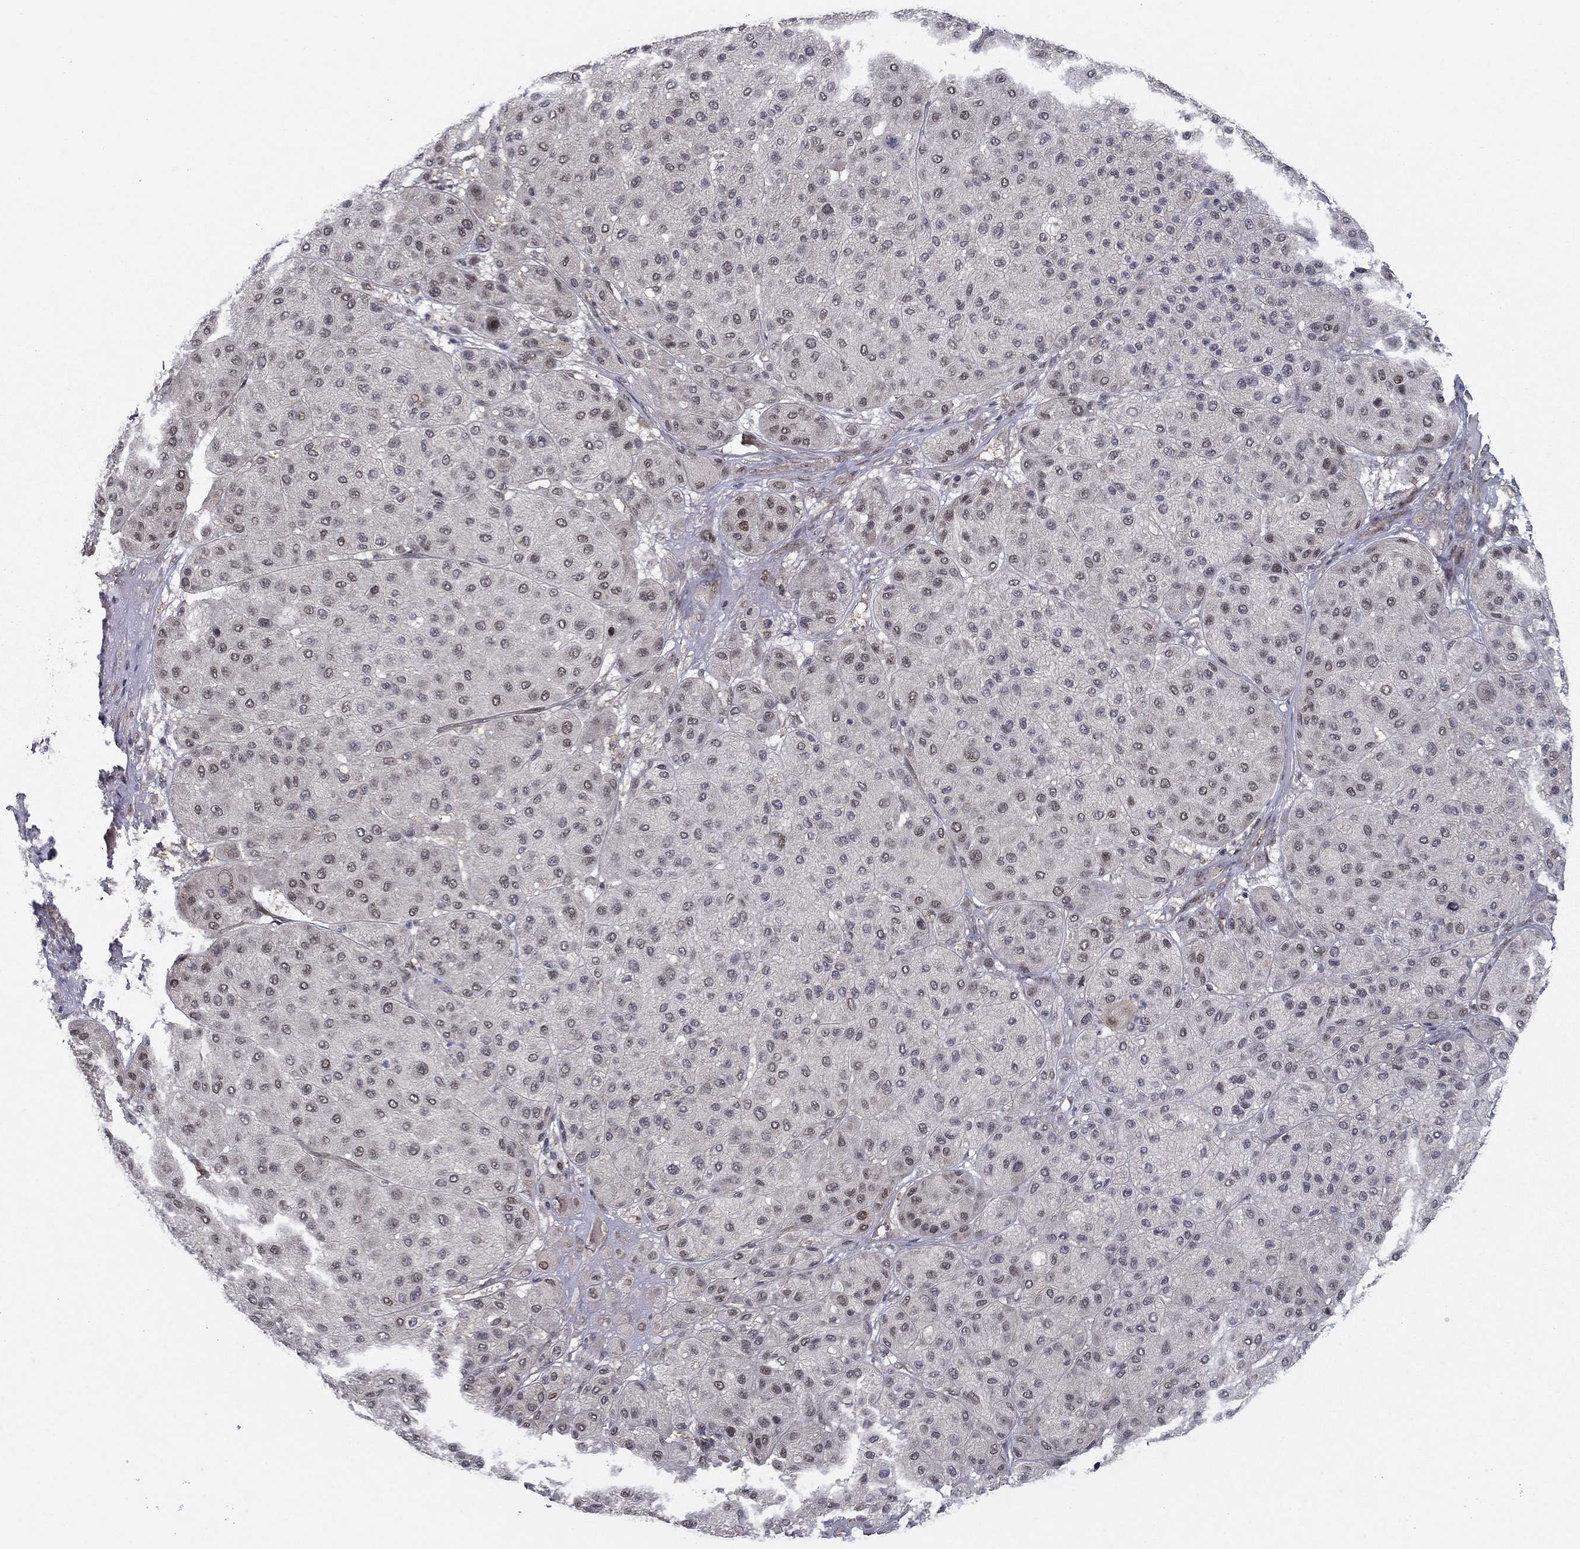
{"staining": {"intensity": "negative", "quantity": "none", "location": "none"}, "tissue": "melanoma", "cell_type": "Tumor cells", "image_type": "cancer", "snomed": [{"axis": "morphology", "description": "Malignant melanoma, Metastatic site"}, {"axis": "topography", "description": "Smooth muscle"}], "caption": "Immunohistochemistry of human melanoma demonstrates no positivity in tumor cells.", "gene": "PSMC1", "patient": {"sex": "male", "age": 41}}